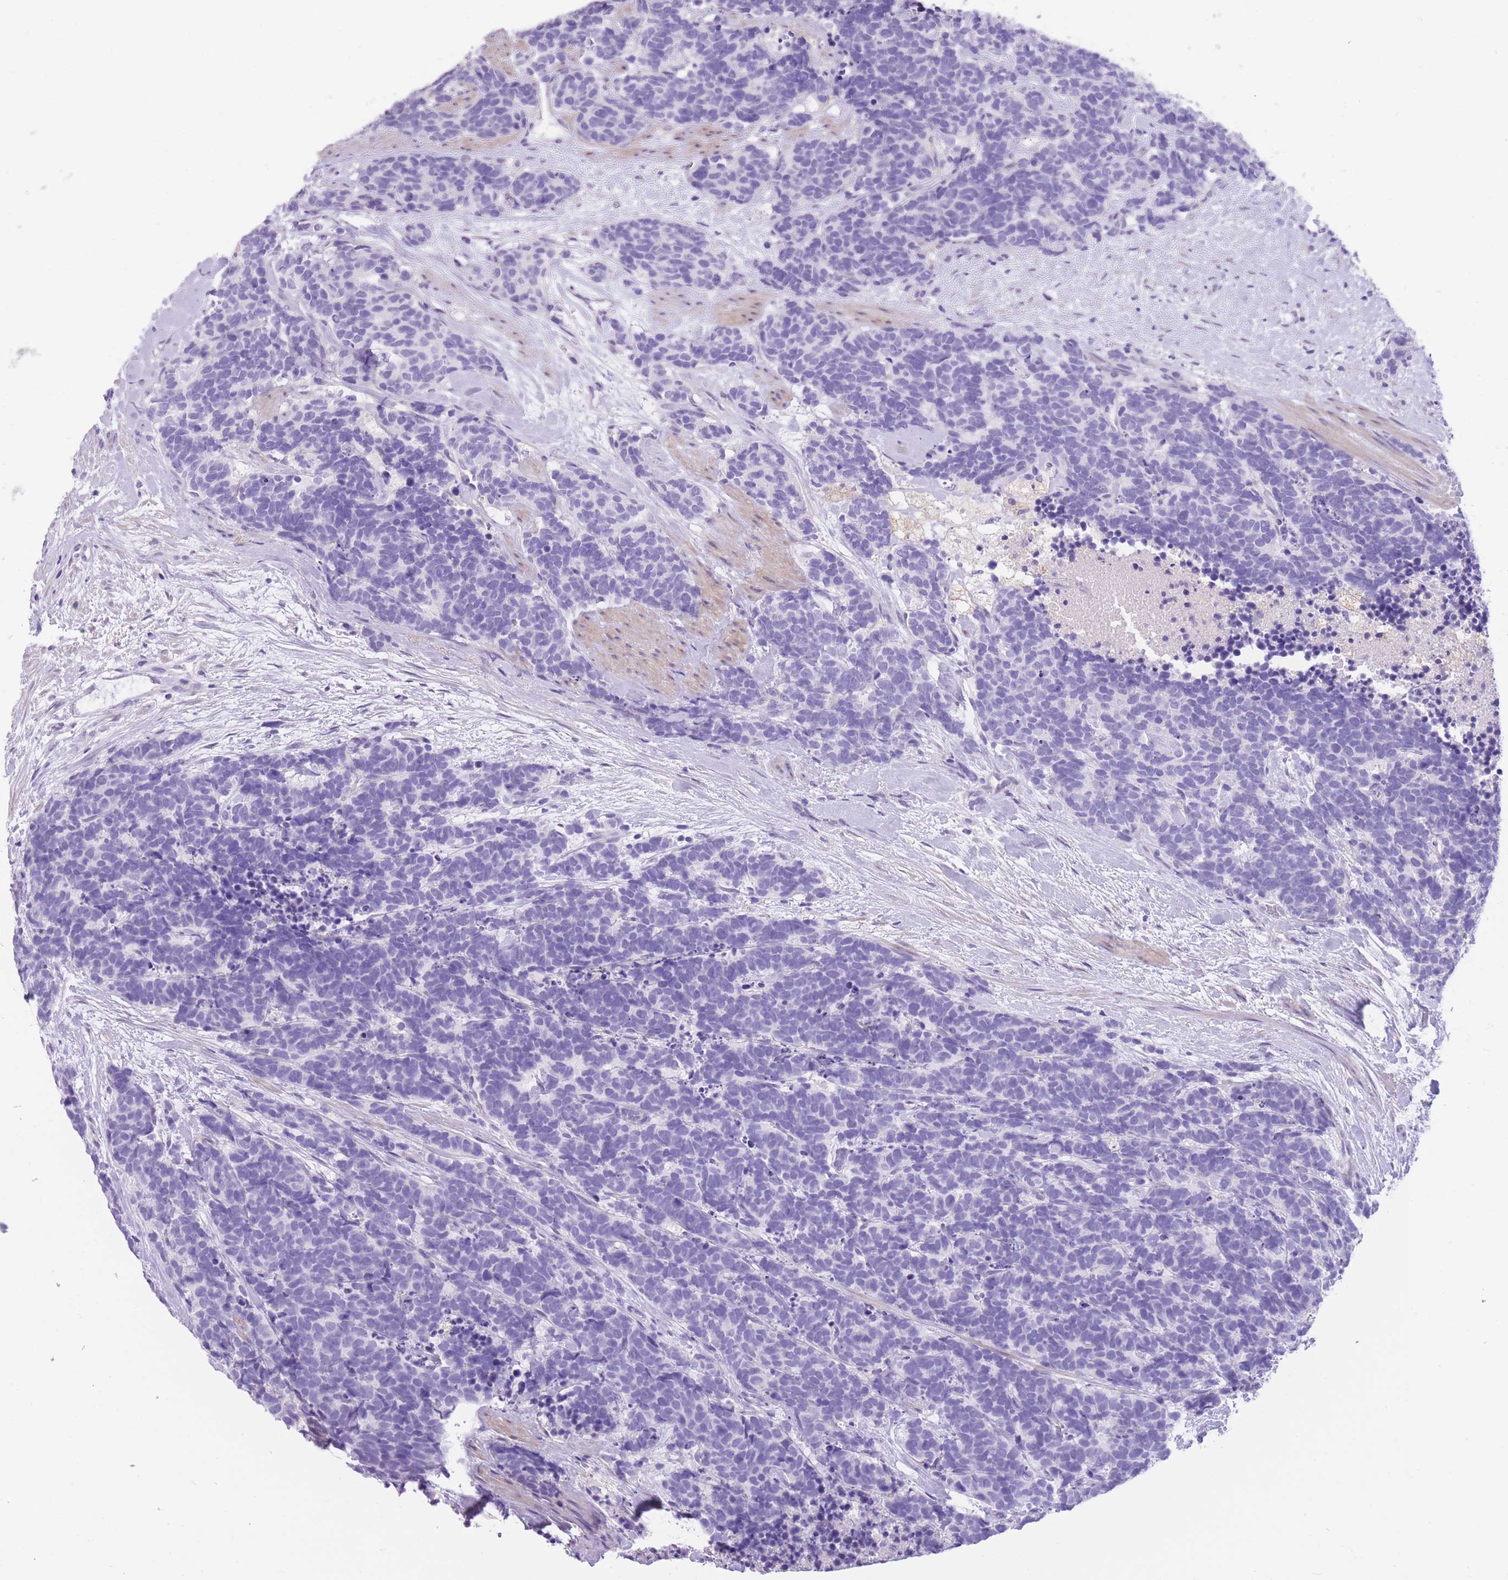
{"staining": {"intensity": "negative", "quantity": "none", "location": "none"}, "tissue": "carcinoid", "cell_type": "Tumor cells", "image_type": "cancer", "snomed": [{"axis": "morphology", "description": "Carcinoma, NOS"}, {"axis": "morphology", "description": "Carcinoid, malignant, NOS"}, {"axis": "topography", "description": "Prostate"}], "caption": "Tumor cells are negative for brown protein staining in carcinoid (malignant).", "gene": "RAI2", "patient": {"sex": "male", "age": 57}}